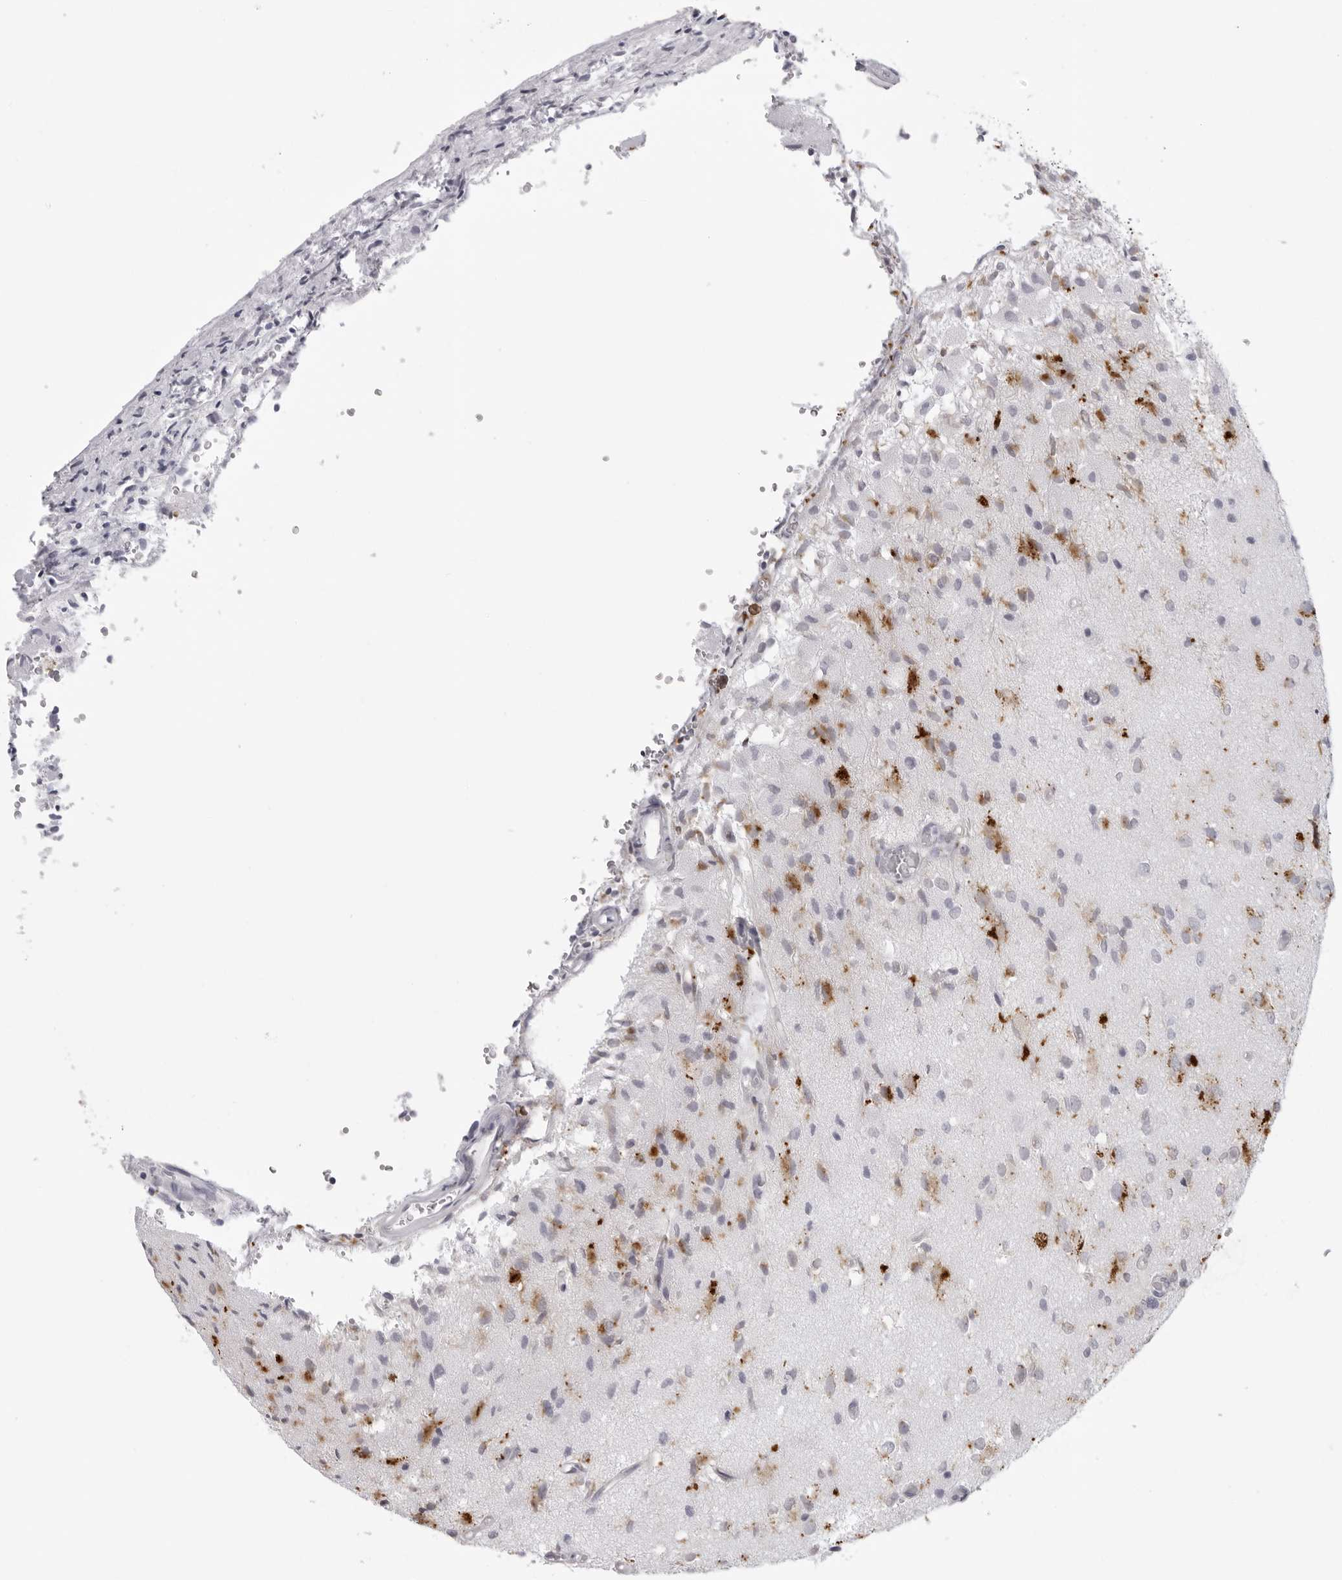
{"staining": {"intensity": "moderate", "quantity": "<25%", "location": "cytoplasmic/membranous"}, "tissue": "glioma", "cell_type": "Tumor cells", "image_type": "cancer", "snomed": [{"axis": "morphology", "description": "Normal tissue, NOS"}, {"axis": "morphology", "description": "Glioma, malignant, High grade"}, {"axis": "topography", "description": "Cerebral cortex"}], "caption": "A brown stain labels moderate cytoplasmic/membranous positivity of a protein in human glioma tumor cells. The protein of interest is stained brown, and the nuclei are stained in blue (DAB IHC with brightfield microscopy, high magnification).", "gene": "IL25", "patient": {"sex": "male", "age": 77}}